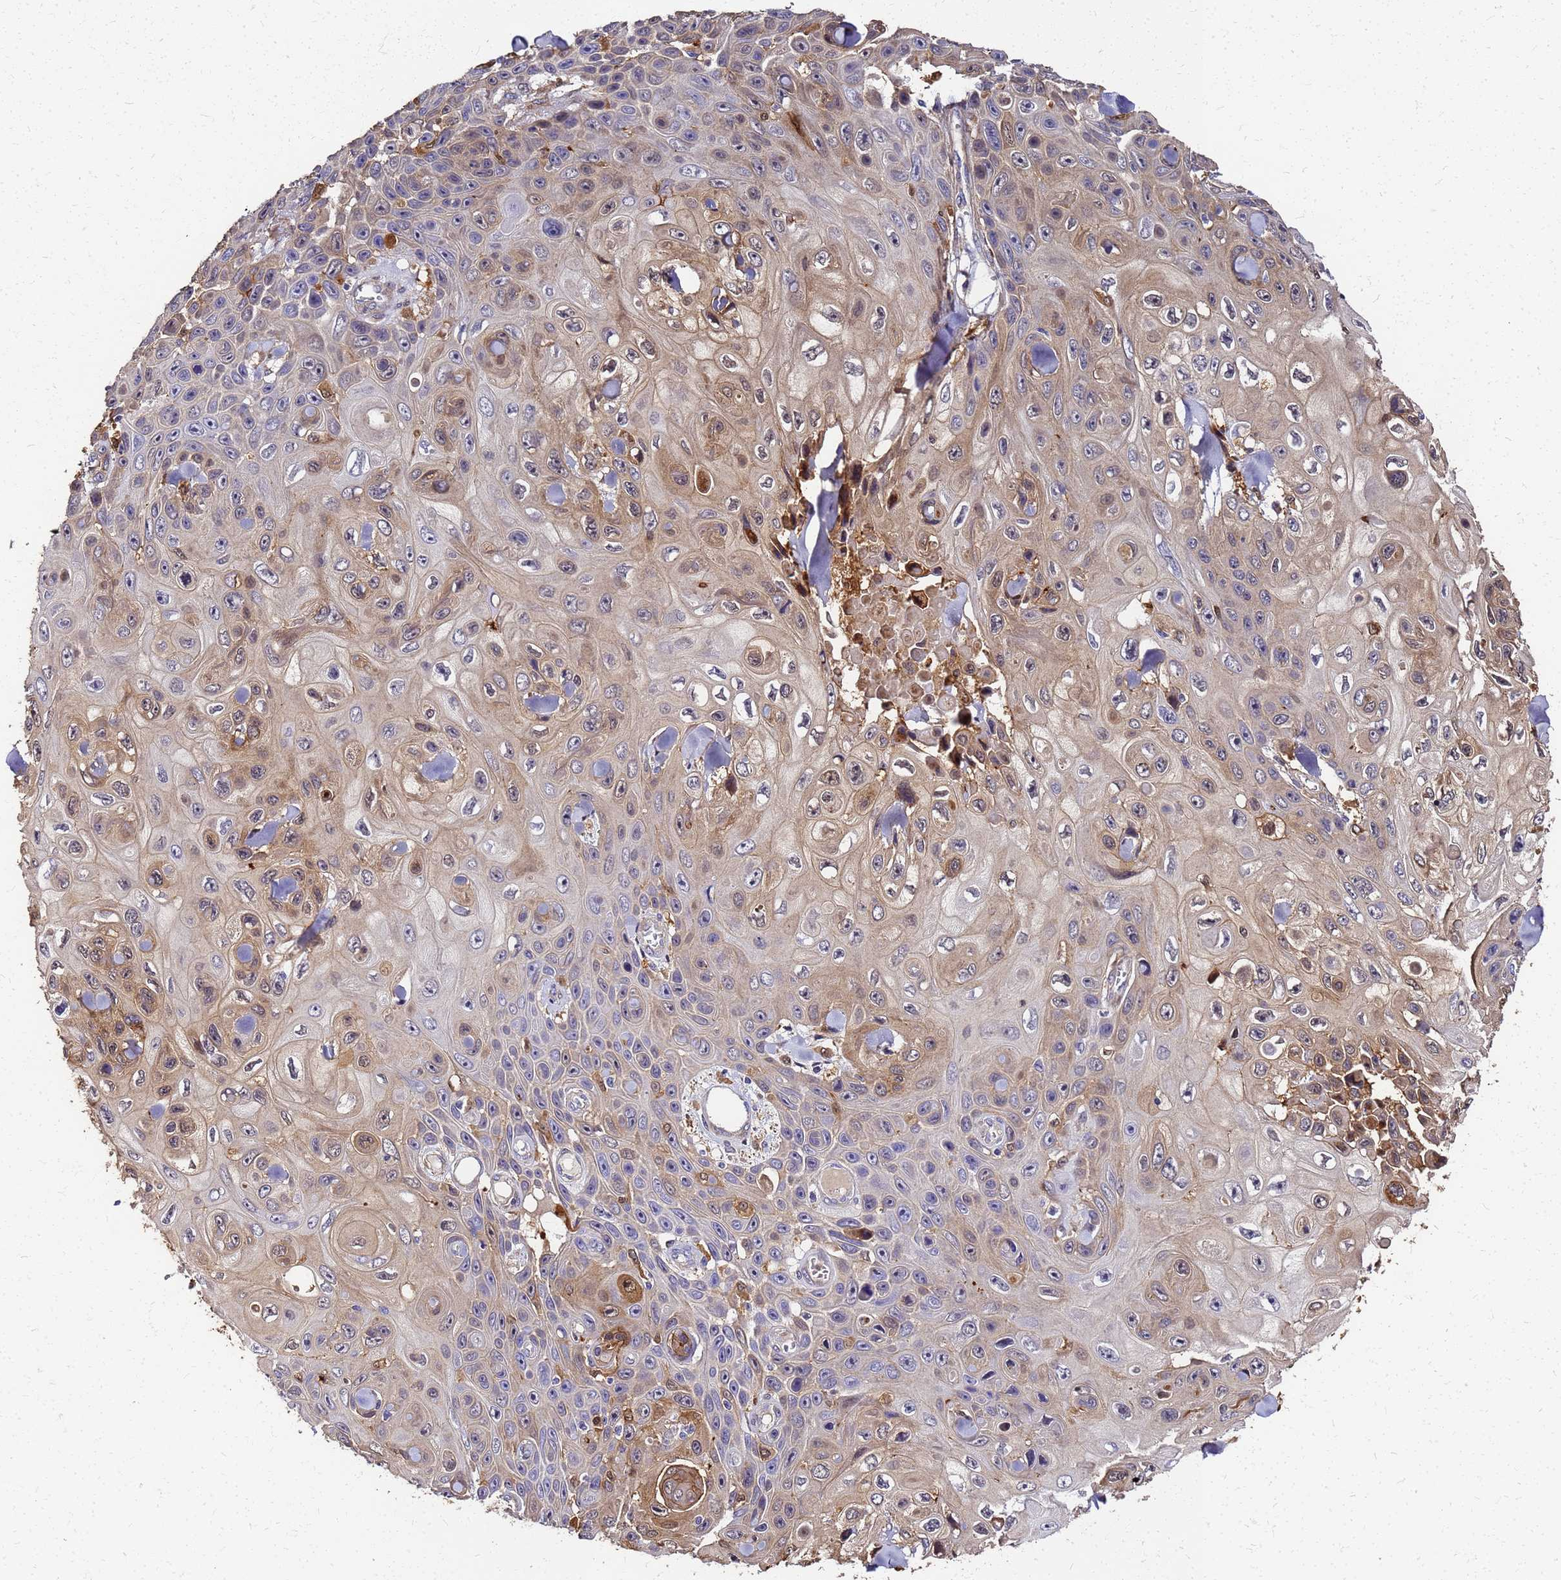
{"staining": {"intensity": "moderate", "quantity": "<25%", "location": "cytoplasmic/membranous,nuclear"}, "tissue": "skin cancer", "cell_type": "Tumor cells", "image_type": "cancer", "snomed": [{"axis": "morphology", "description": "Squamous cell carcinoma, NOS"}, {"axis": "topography", "description": "Skin"}], "caption": "Brown immunohistochemical staining in skin squamous cell carcinoma reveals moderate cytoplasmic/membranous and nuclear positivity in about <25% of tumor cells.", "gene": "S100A11", "patient": {"sex": "male", "age": 82}}